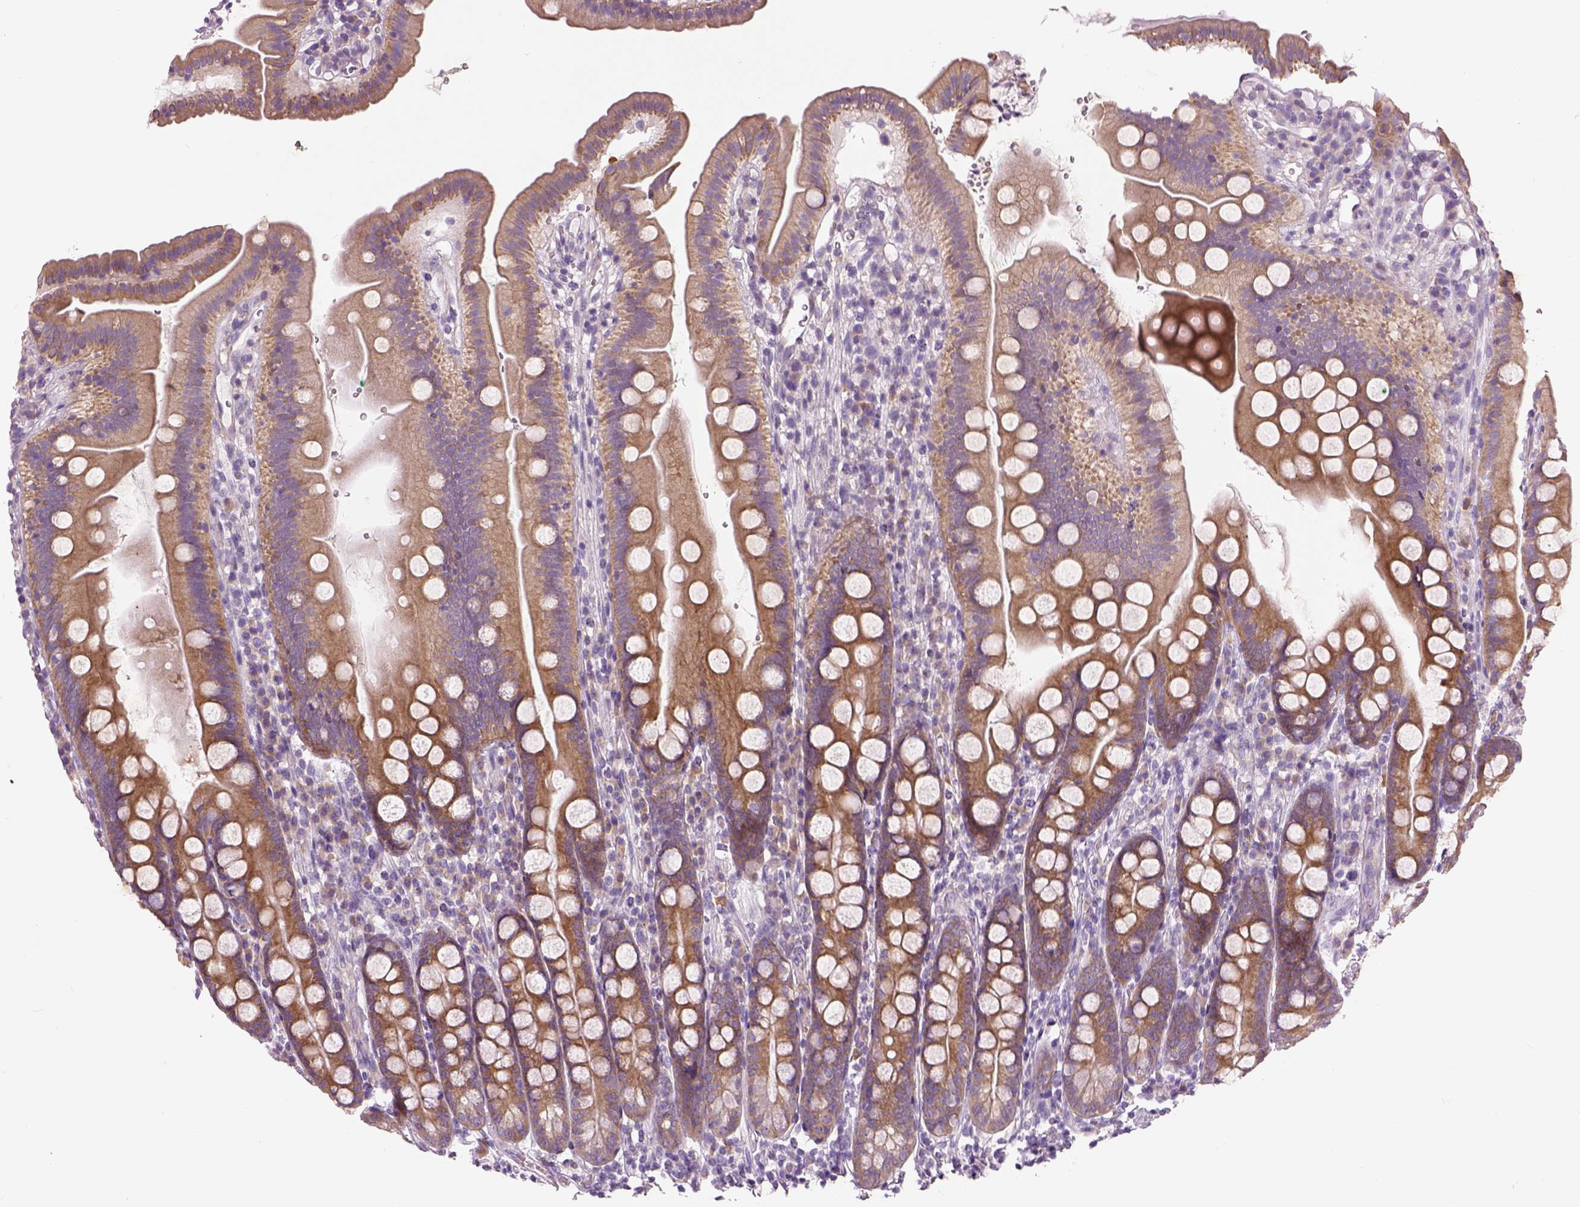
{"staining": {"intensity": "moderate", "quantity": "25%-75%", "location": "cytoplasmic/membranous"}, "tissue": "duodenum", "cell_type": "Glandular cells", "image_type": "normal", "snomed": [{"axis": "morphology", "description": "Normal tissue, NOS"}, {"axis": "topography", "description": "Duodenum"}], "caption": "An image showing moderate cytoplasmic/membranous positivity in approximately 25%-75% of glandular cells in unremarkable duodenum, as visualized by brown immunohistochemical staining.", "gene": "CHST14", "patient": {"sex": "female", "age": 67}}